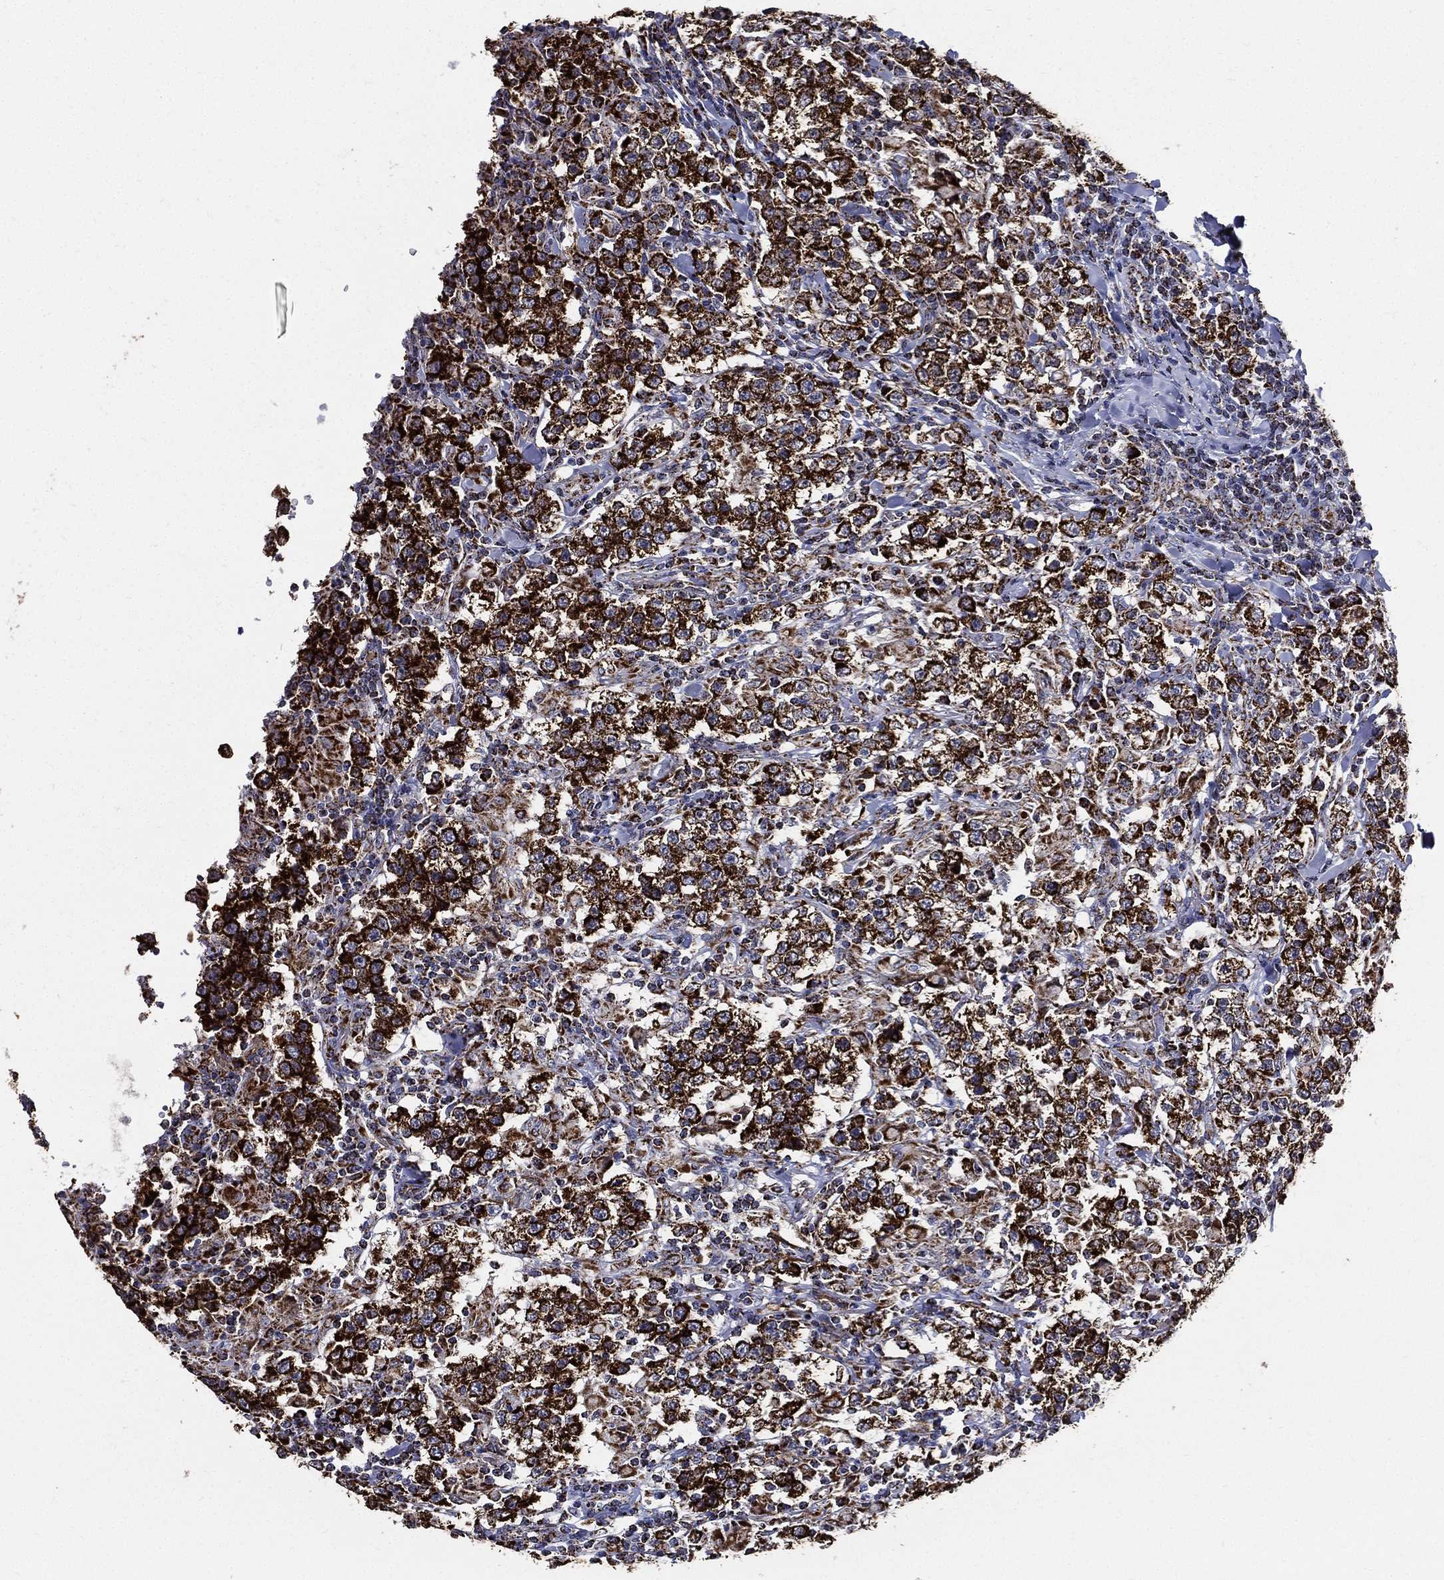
{"staining": {"intensity": "strong", "quantity": "25%-75%", "location": "cytoplasmic/membranous"}, "tissue": "testis cancer", "cell_type": "Tumor cells", "image_type": "cancer", "snomed": [{"axis": "morphology", "description": "Seminoma, NOS"}, {"axis": "morphology", "description": "Carcinoma, Embryonal, NOS"}, {"axis": "topography", "description": "Testis"}], "caption": "Immunohistochemistry histopathology image of neoplastic tissue: embryonal carcinoma (testis) stained using IHC demonstrates high levels of strong protein expression localized specifically in the cytoplasmic/membranous of tumor cells, appearing as a cytoplasmic/membranous brown color.", "gene": "NDUFAB1", "patient": {"sex": "male", "age": 41}}